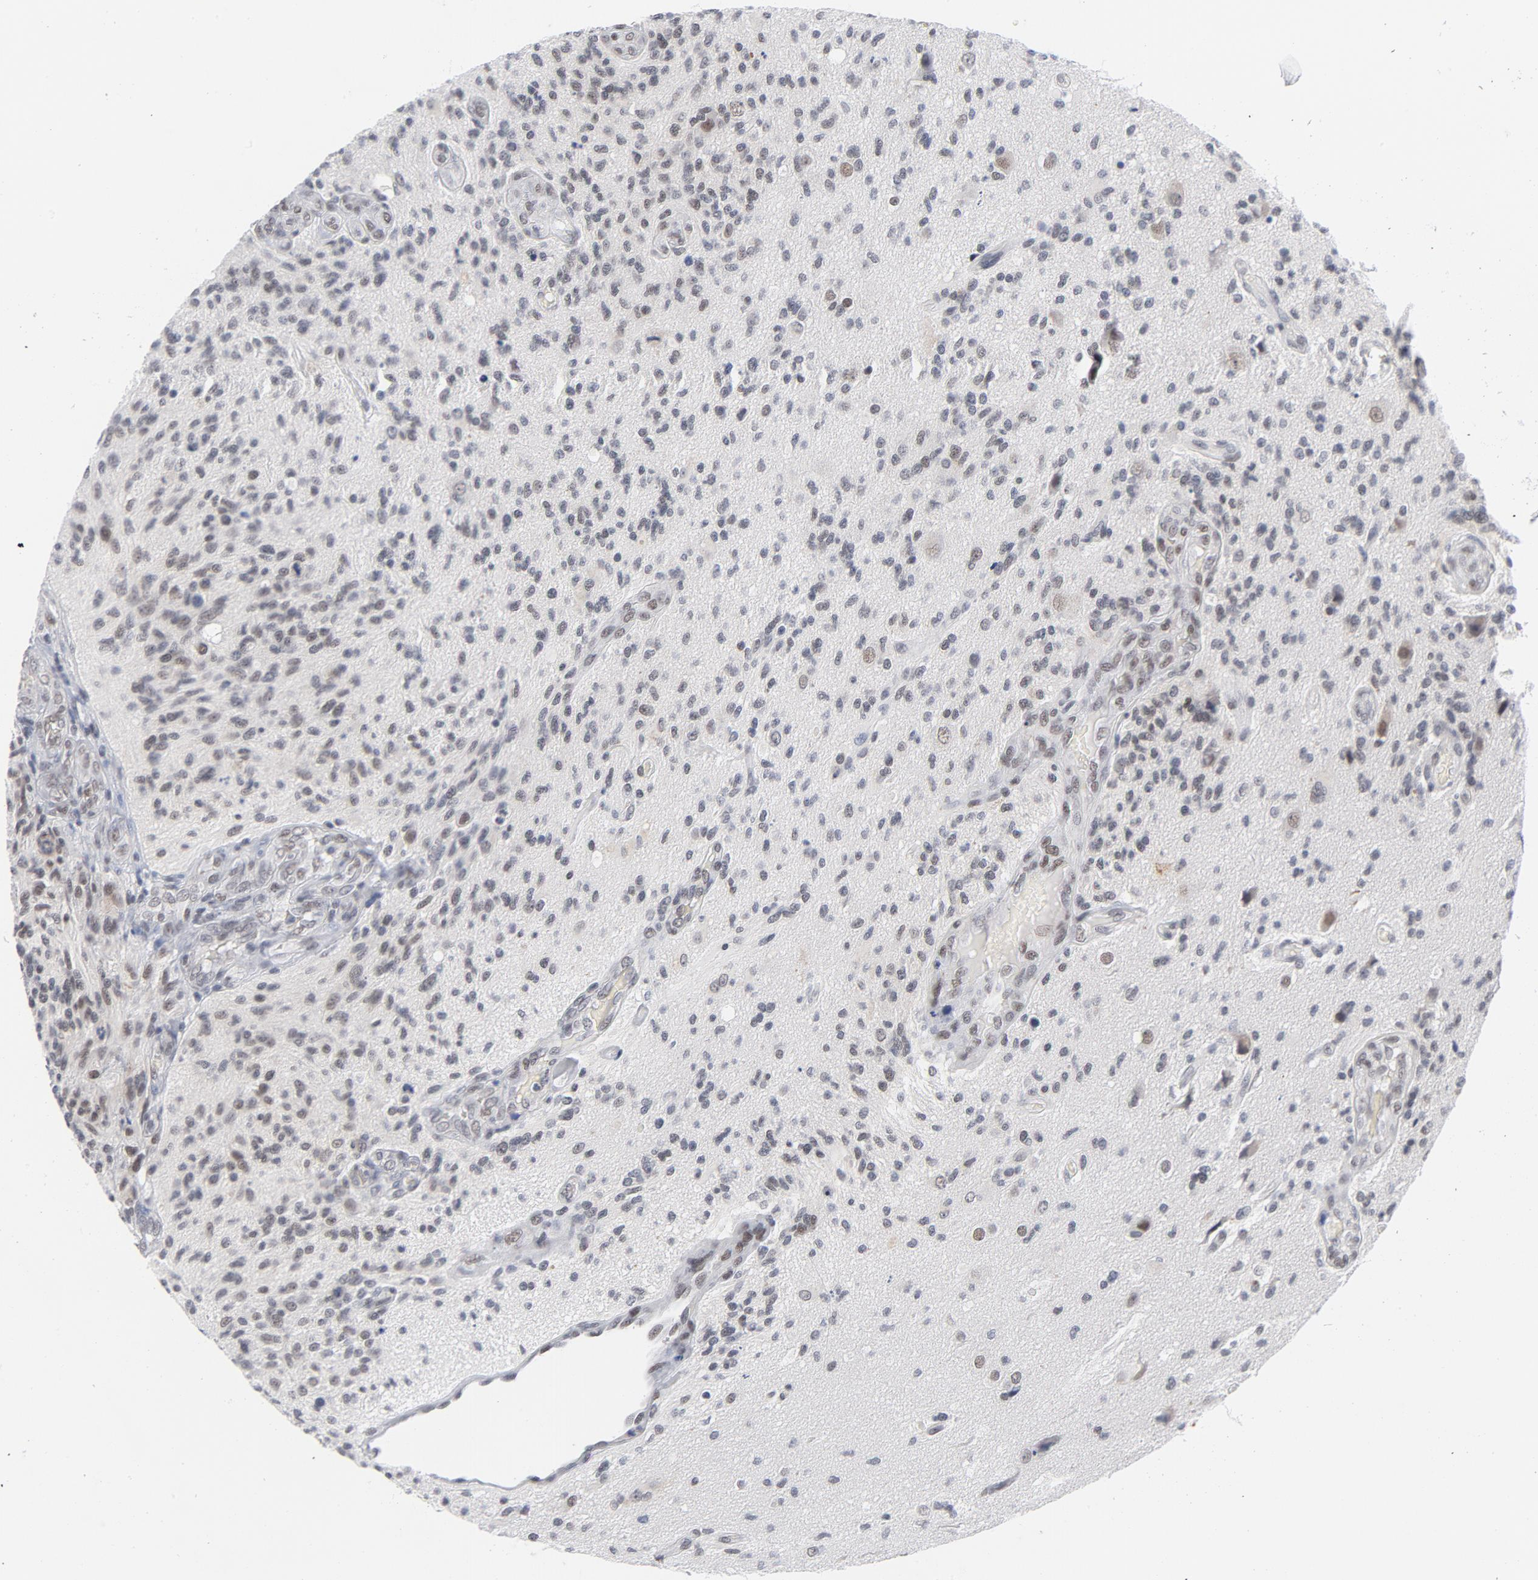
{"staining": {"intensity": "weak", "quantity": "25%-75%", "location": "nuclear"}, "tissue": "glioma", "cell_type": "Tumor cells", "image_type": "cancer", "snomed": [{"axis": "morphology", "description": "Normal tissue, NOS"}, {"axis": "morphology", "description": "Glioma, malignant, High grade"}, {"axis": "topography", "description": "Cerebral cortex"}], "caption": "This photomicrograph displays IHC staining of glioma, with low weak nuclear expression in approximately 25%-75% of tumor cells.", "gene": "BAP1", "patient": {"sex": "male", "age": 75}}